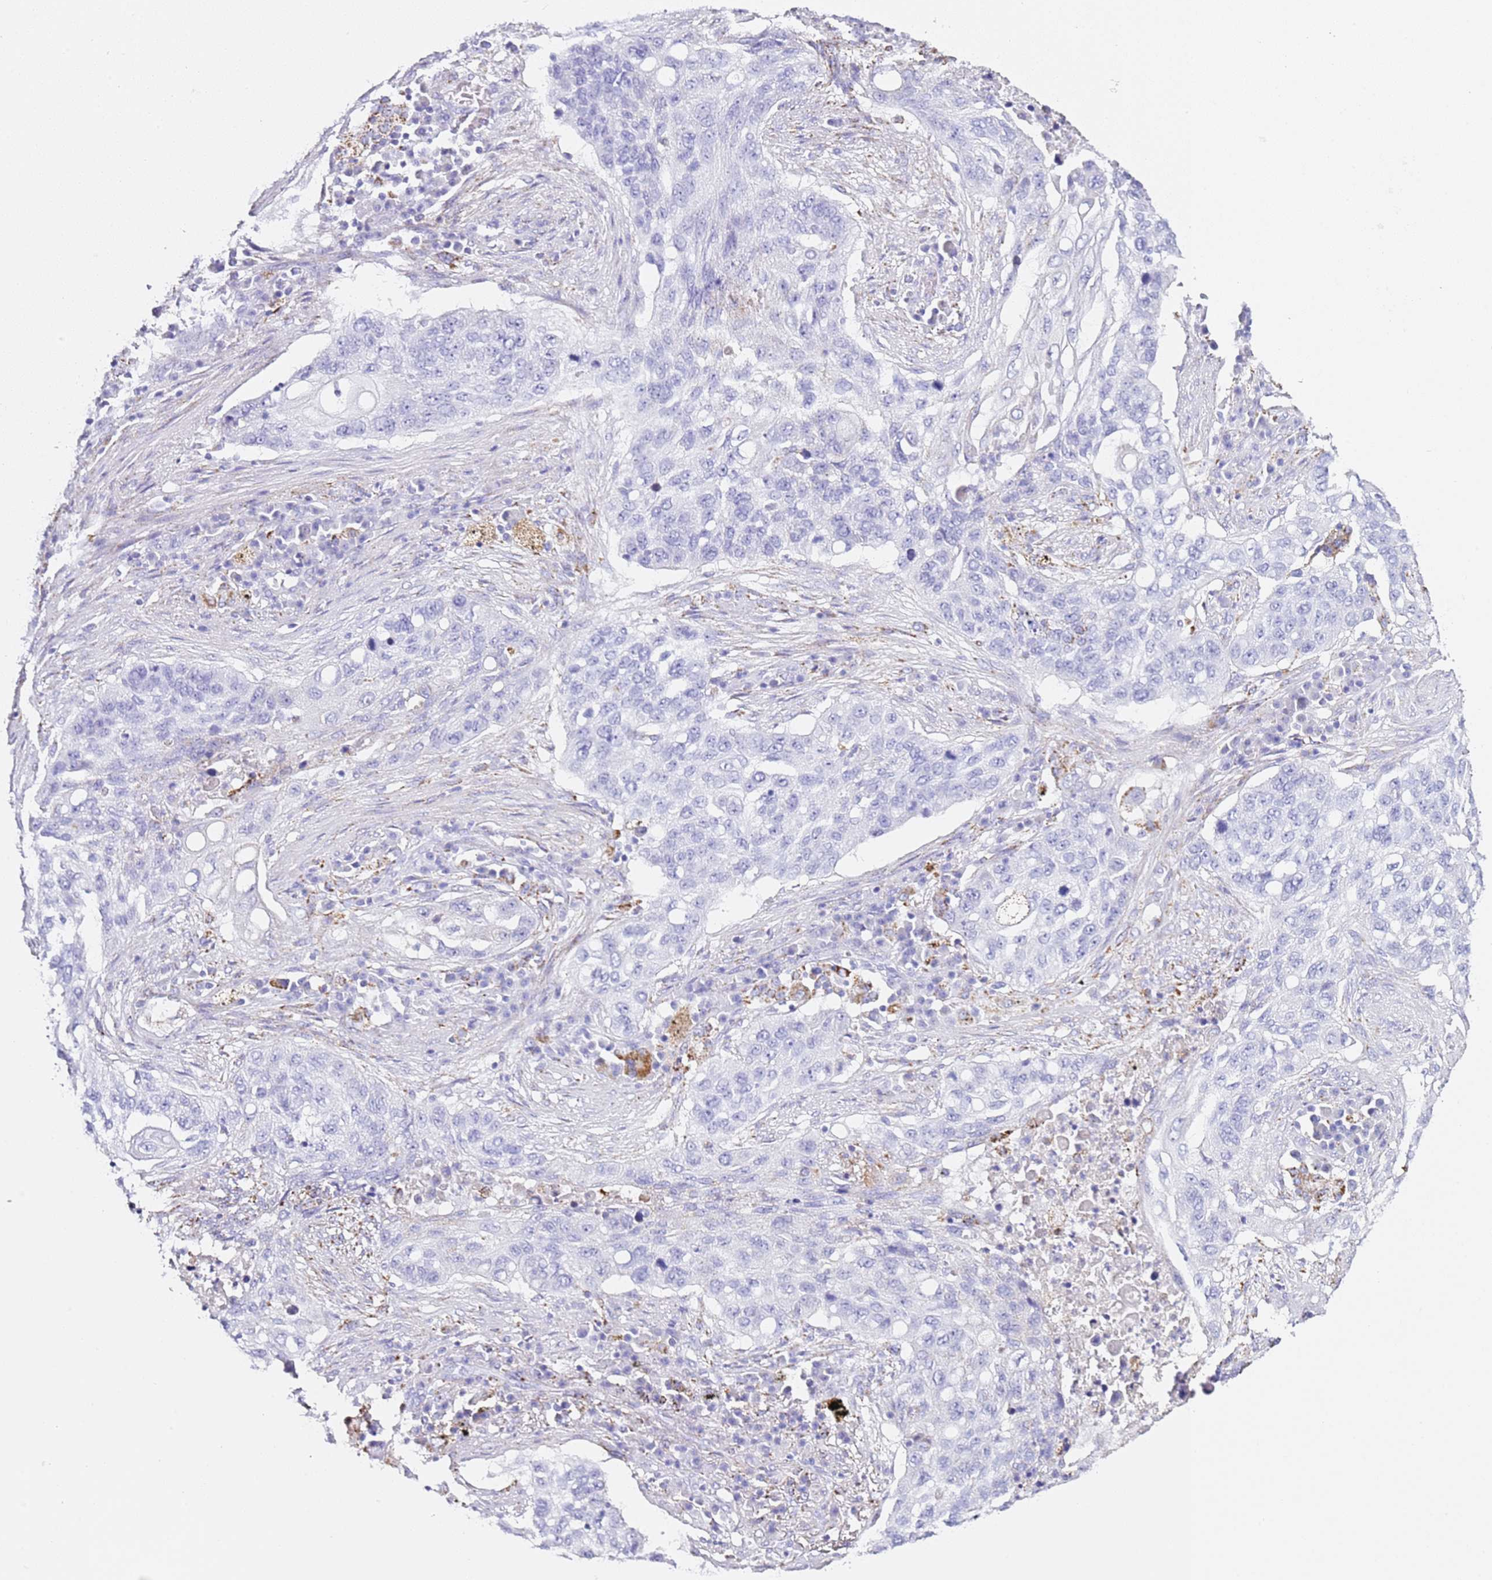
{"staining": {"intensity": "negative", "quantity": "none", "location": "none"}, "tissue": "lung cancer", "cell_type": "Tumor cells", "image_type": "cancer", "snomed": [{"axis": "morphology", "description": "Squamous cell carcinoma, NOS"}, {"axis": "topography", "description": "Lung"}], "caption": "Immunohistochemistry (IHC) photomicrograph of neoplastic tissue: lung cancer (squamous cell carcinoma) stained with DAB exhibits no significant protein expression in tumor cells. The staining was performed using DAB to visualize the protein expression in brown, while the nuclei were stained in blue with hematoxylin (Magnification: 20x).", "gene": "PTBP2", "patient": {"sex": "female", "age": 63}}